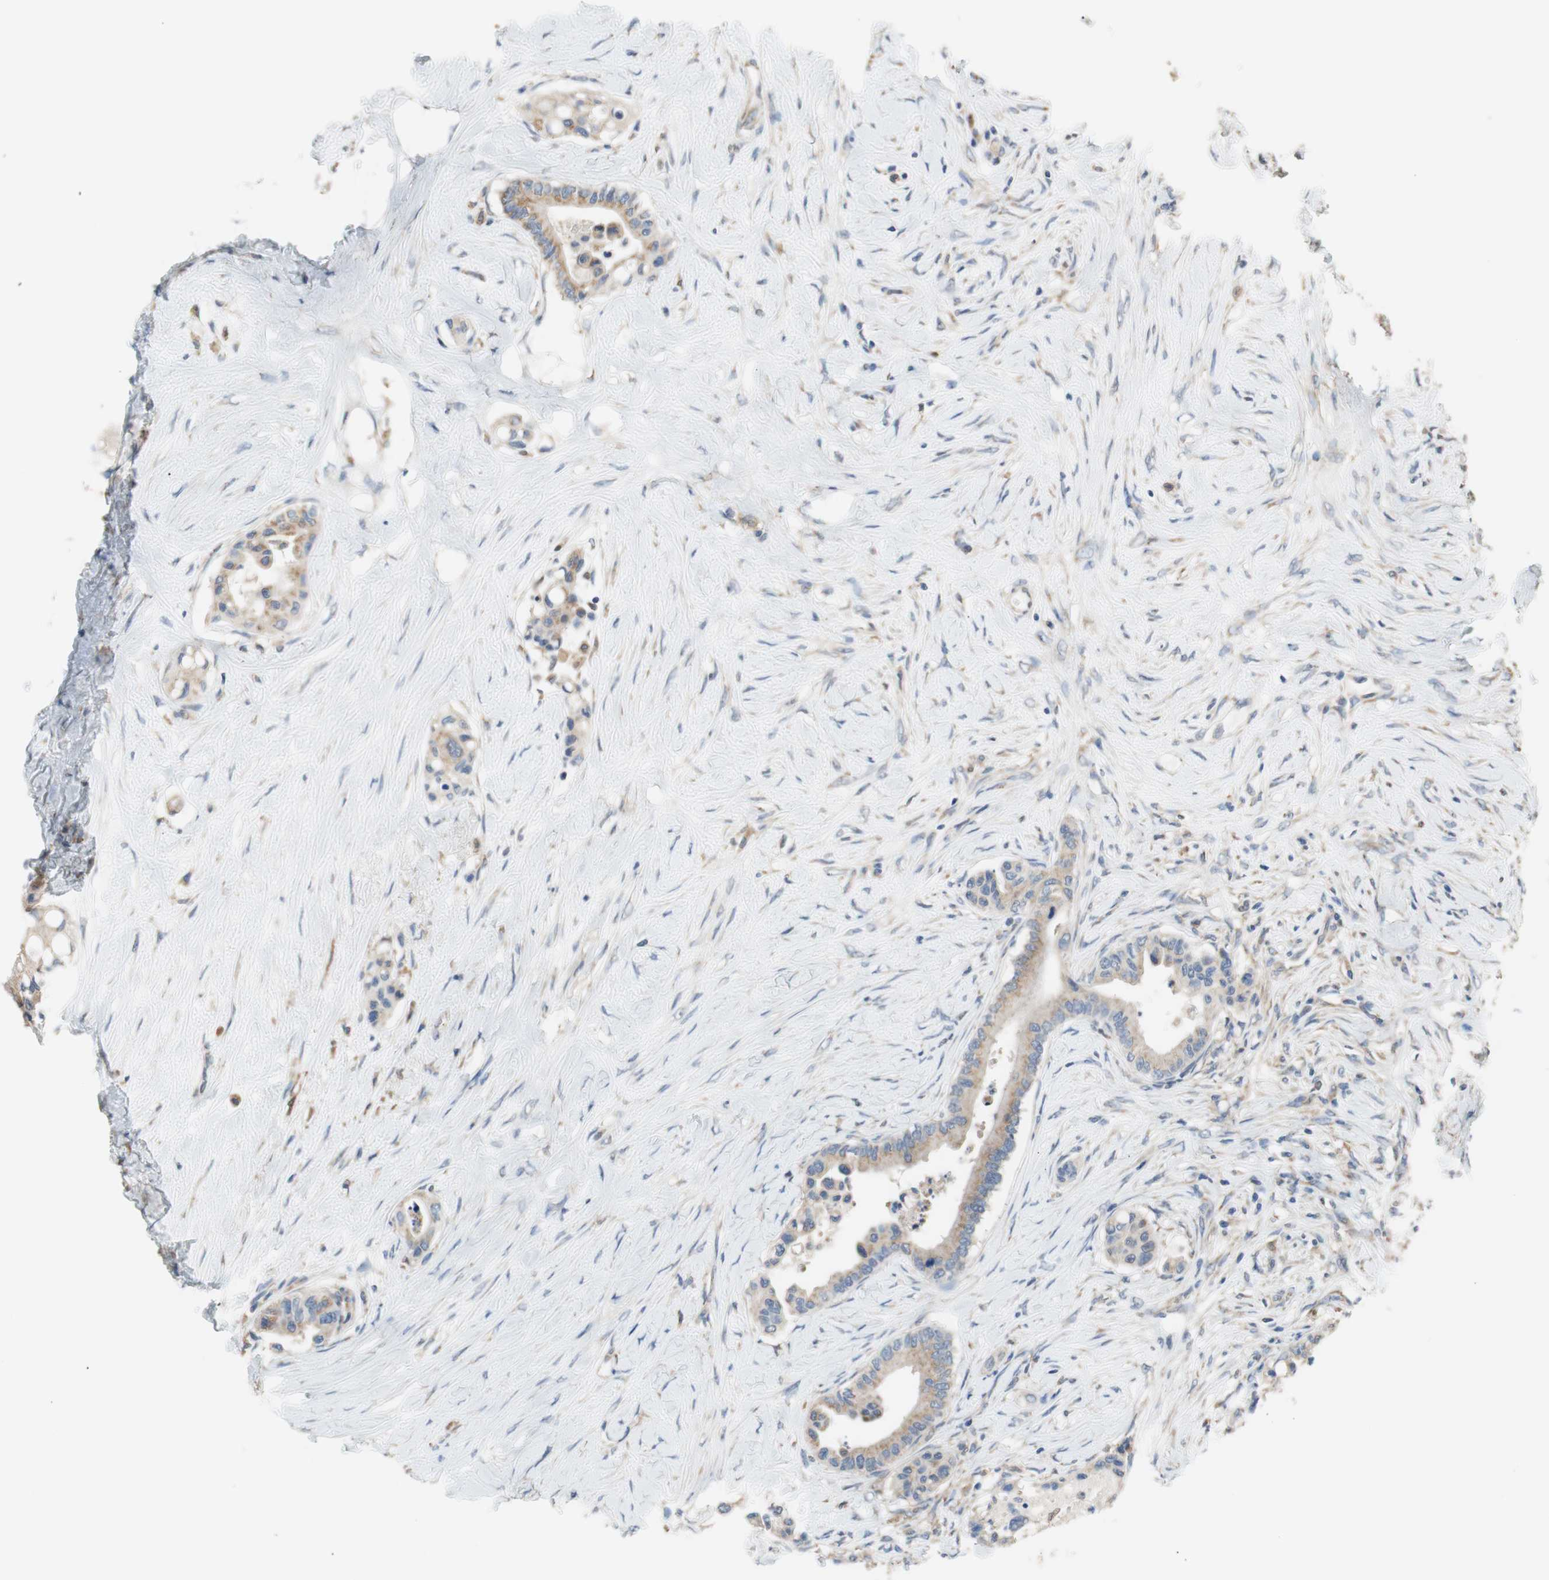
{"staining": {"intensity": "moderate", "quantity": ">75%", "location": "cytoplasmic/membranous"}, "tissue": "colorectal cancer", "cell_type": "Tumor cells", "image_type": "cancer", "snomed": [{"axis": "morphology", "description": "Normal tissue, NOS"}, {"axis": "morphology", "description": "Adenocarcinoma, NOS"}, {"axis": "topography", "description": "Colon"}], "caption": "Protein expression analysis of adenocarcinoma (colorectal) exhibits moderate cytoplasmic/membranous positivity in approximately >75% of tumor cells.", "gene": "ALDH1A2", "patient": {"sex": "male", "age": 82}}